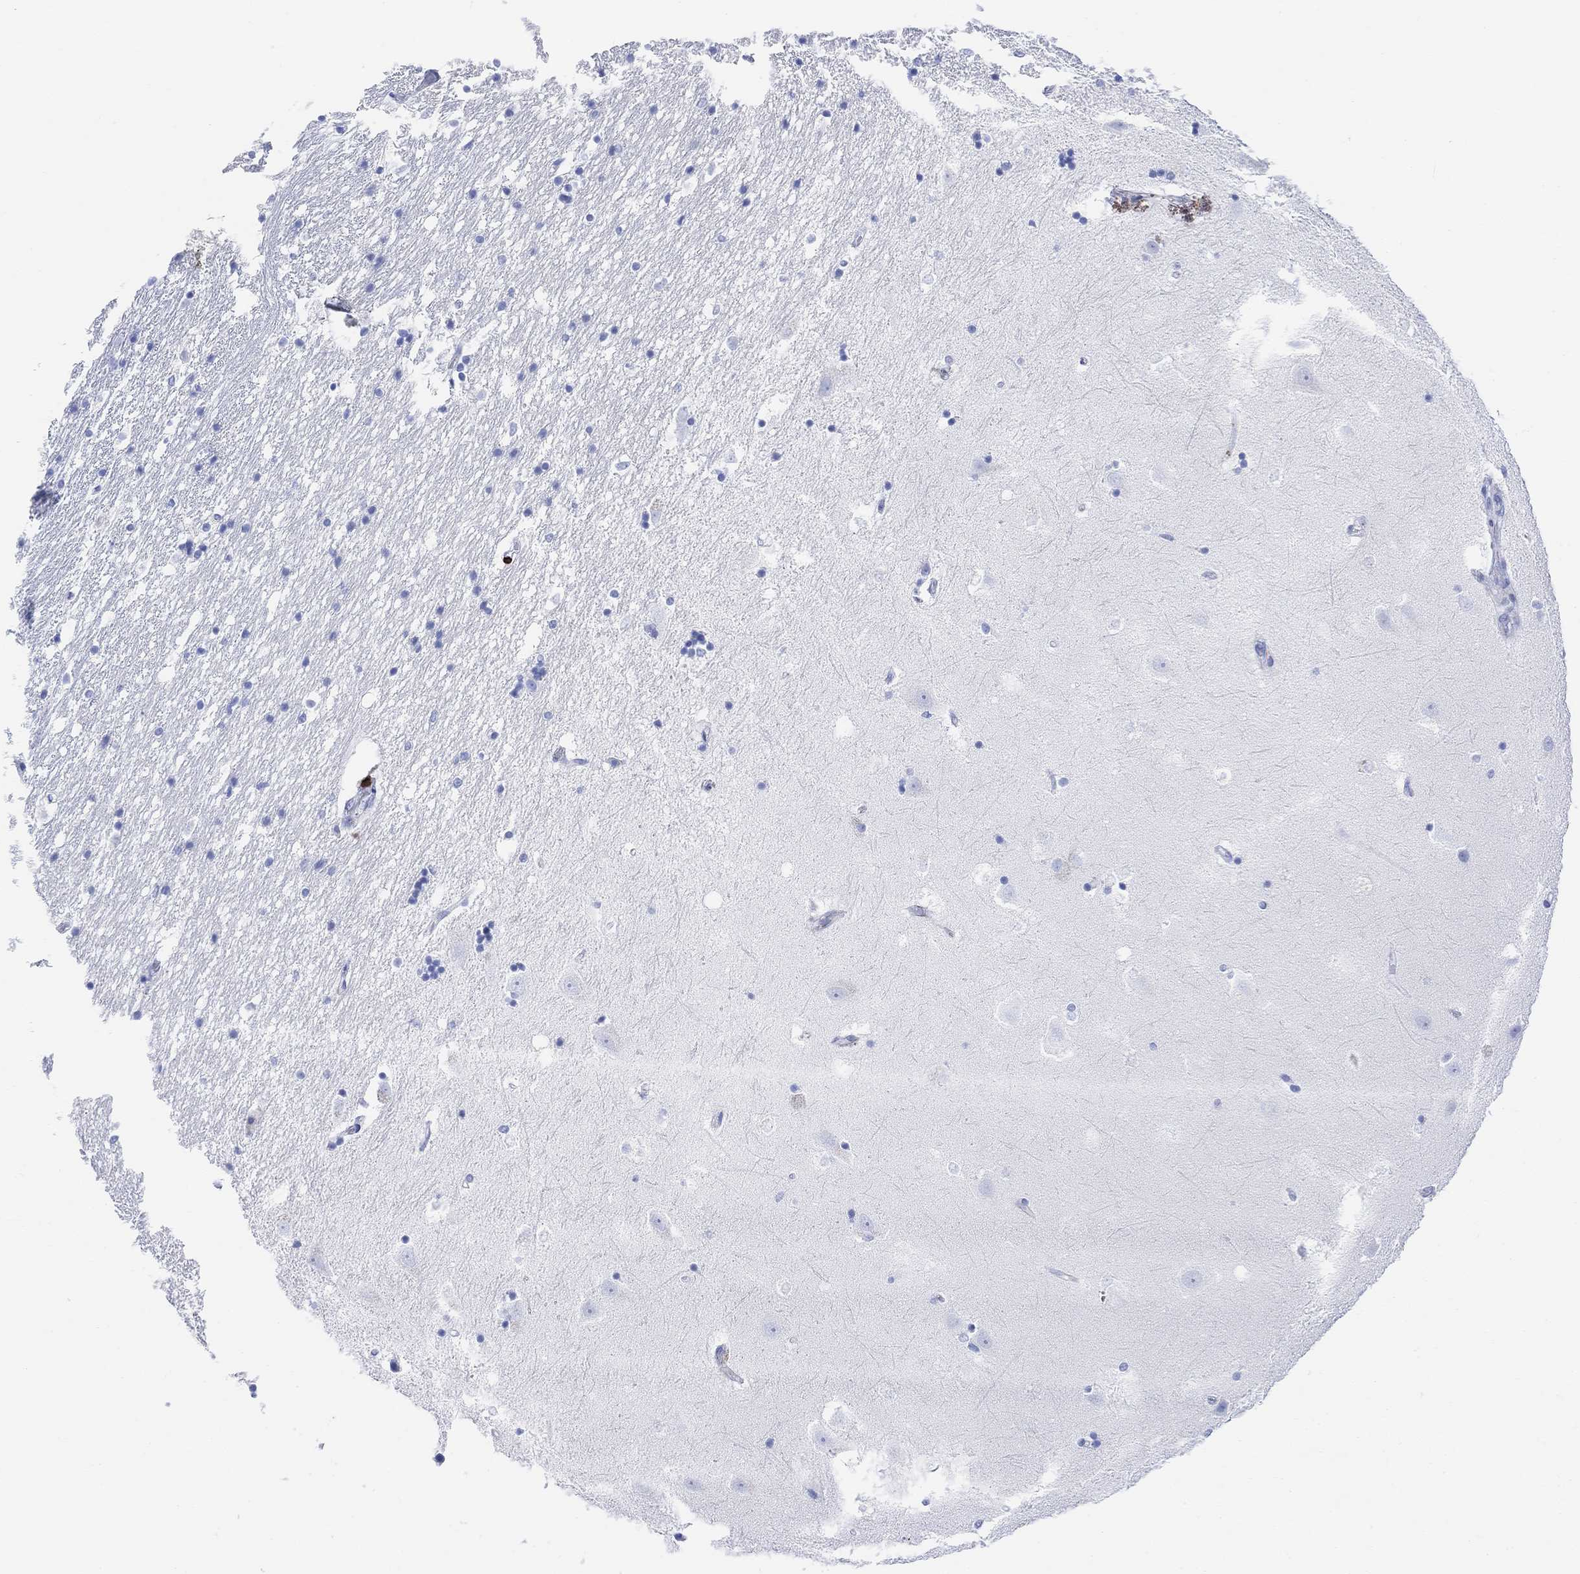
{"staining": {"intensity": "negative", "quantity": "none", "location": "none"}, "tissue": "hippocampus", "cell_type": "Glial cells", "image_type": "normal", "snomed": [{"axis": "morphology", "description": "Normal tissue, NOS"}, {"axis": "topography", "description": "Hippocampus"}], "caption": "This is an IHC micrograph of unremarkable hippocampus. There is no positivity in glial cells.", "gene": "GPR65", "patient": {"sex": "male", "age": 49}}